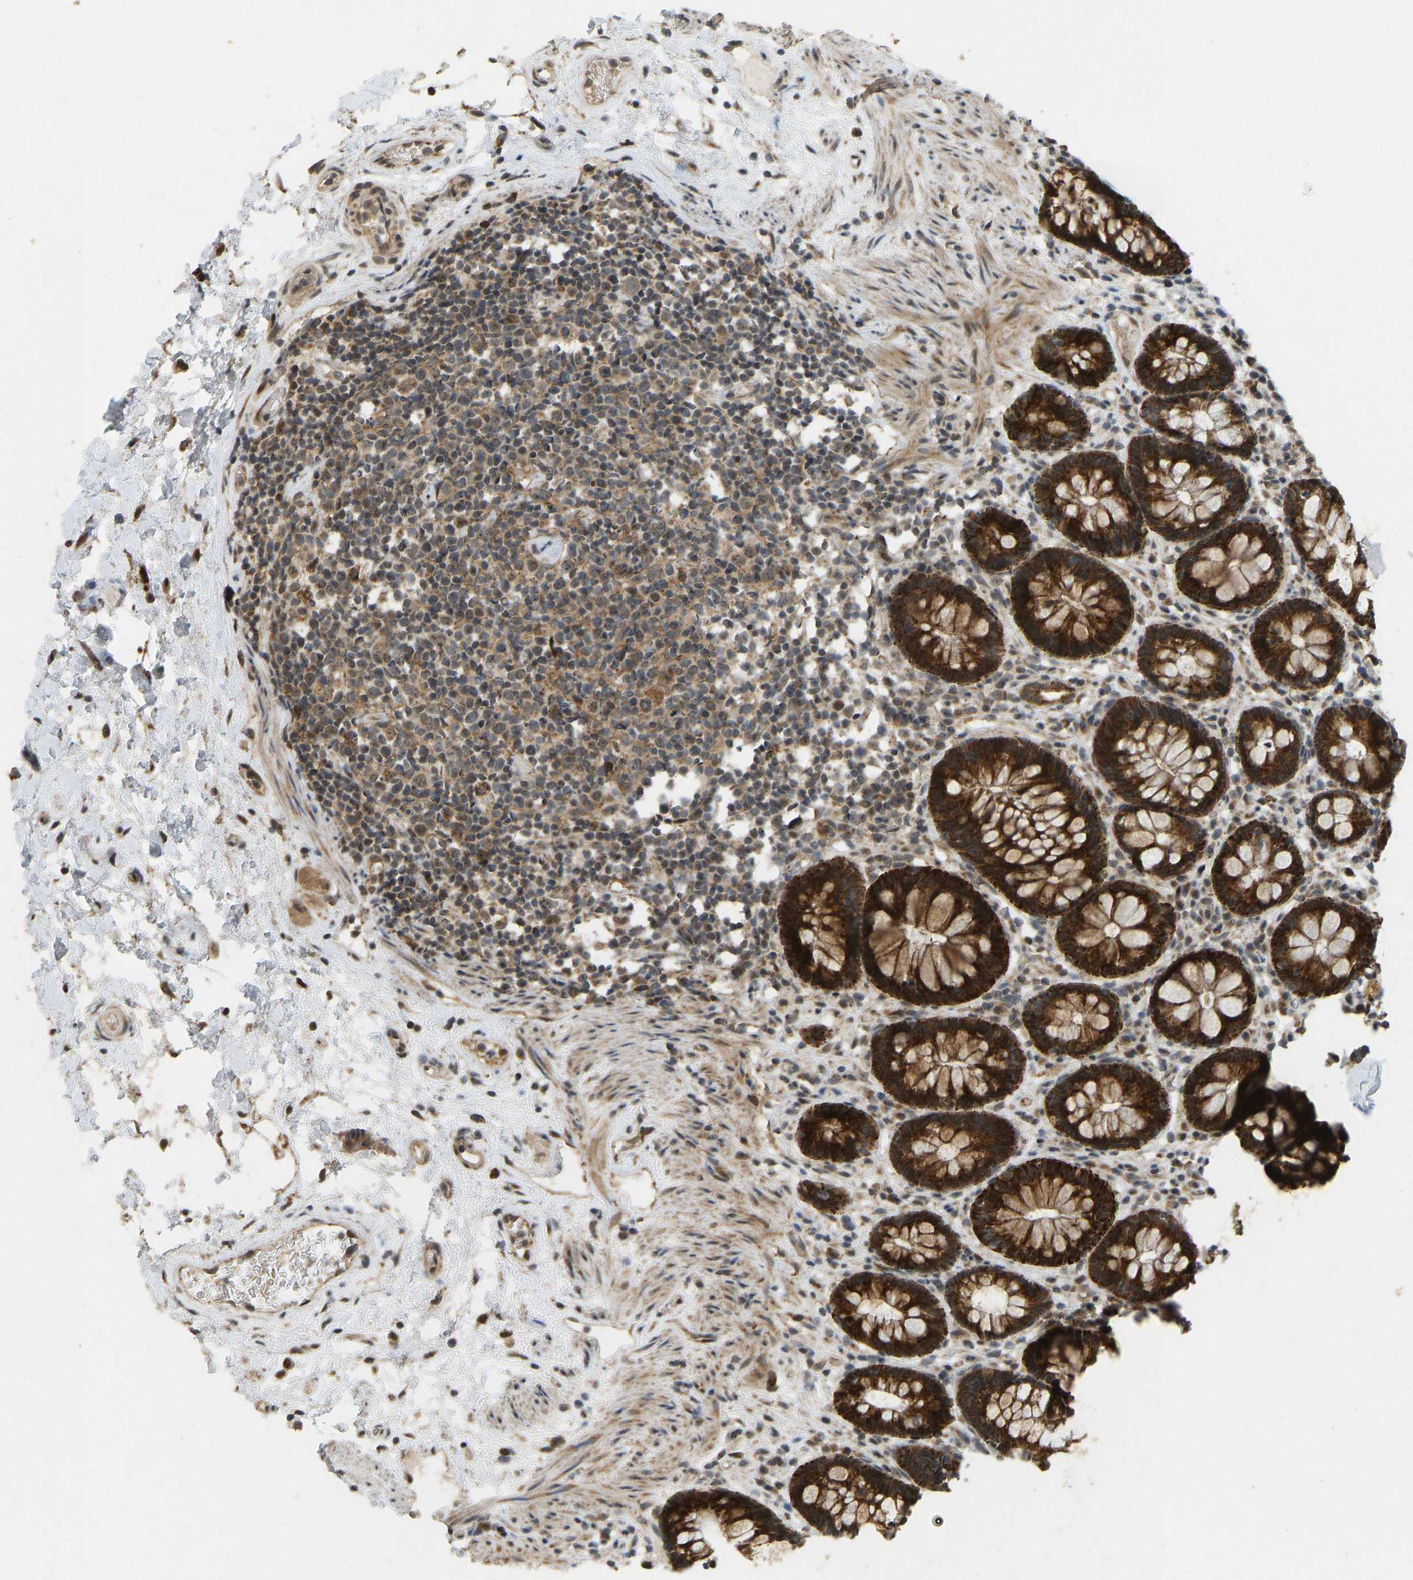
{"staining": {"intensity": "strong", "quantity": ">75%", "location": "cytoplasmic/membranous"}, "tissue": "rectum", "cell_type": "Glandular cells", "image_type": "normal", "snomed": [{"axis": "morphology", "description": "Normal tissue, NOS"}, {"axis": "topography", "description": "Rectum"}], "caption": "A photomicrograph of rectum stained for a protein reveals strong cytoplasmic/membranous brown staining in glandular cells. The staining is performed using DAB (3,3'-diaminobenzidine) brown chromogen to label protein expression. The nuclei are counter-stained blue using hematoxylin.", "gene": "ACADS", "patient": {"sex": "male", "age": 64}}